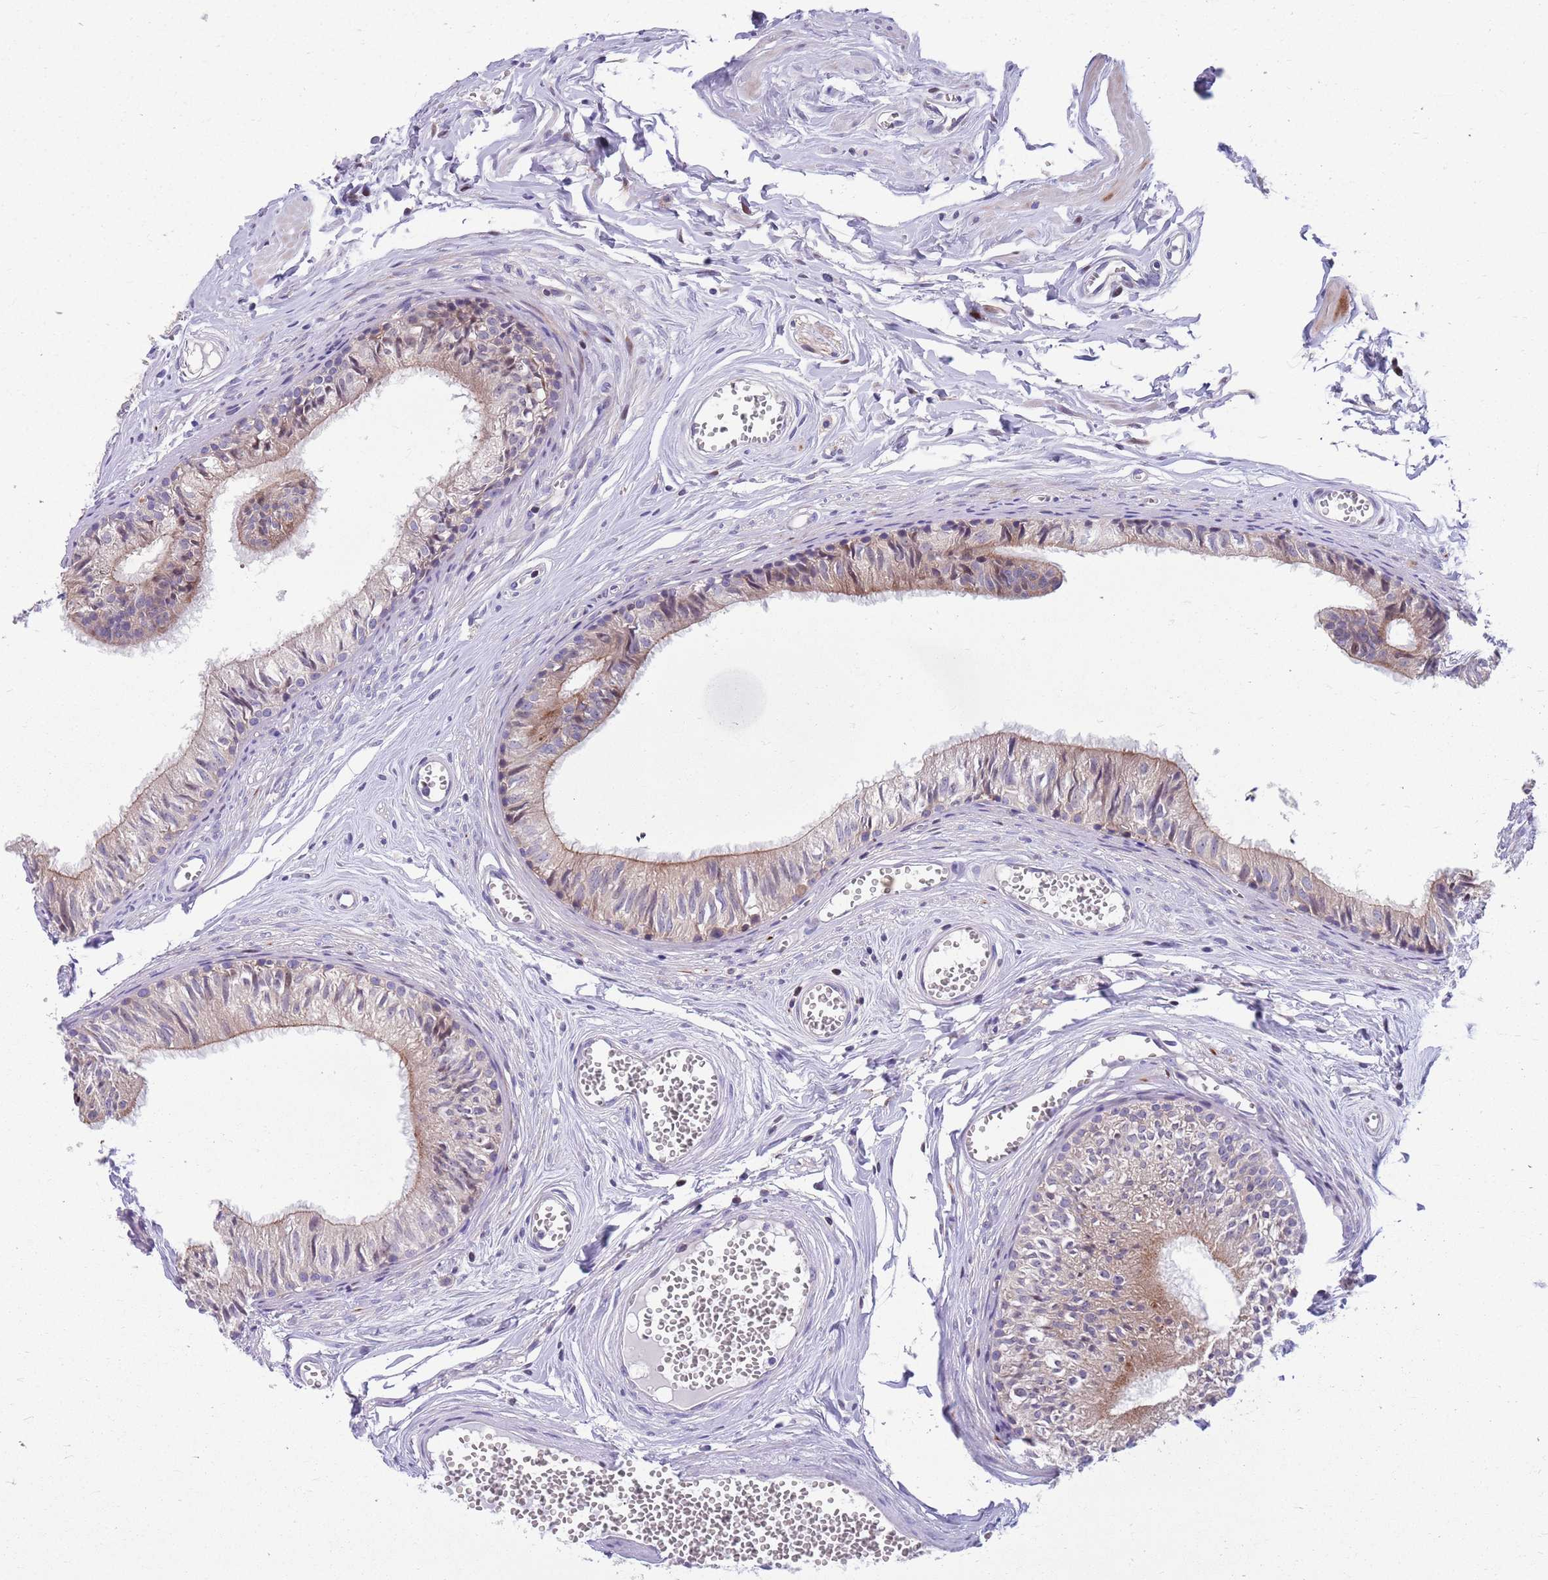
{"staining": {"intensity": "strong", "quantity": "25%-75%", "location": "cytoplasmic/membranous"}, "tissue": "epididymis", "cell_type": "Glandular cells", "image_type": "normal", "snomed": [{"axis": "morphology", "description": "Normal tissue, NOS"}, {"axis": "topography", "description": "Epididymis"}], "caption": "This is an image of immunohistochemistry (IHC) staining of benign epididymis, which shows strong positivity in the cytoplasmic/membranous of glandular cells.", "gene": "KLHL29", "patient": {"sex": "male", "age": 36}}